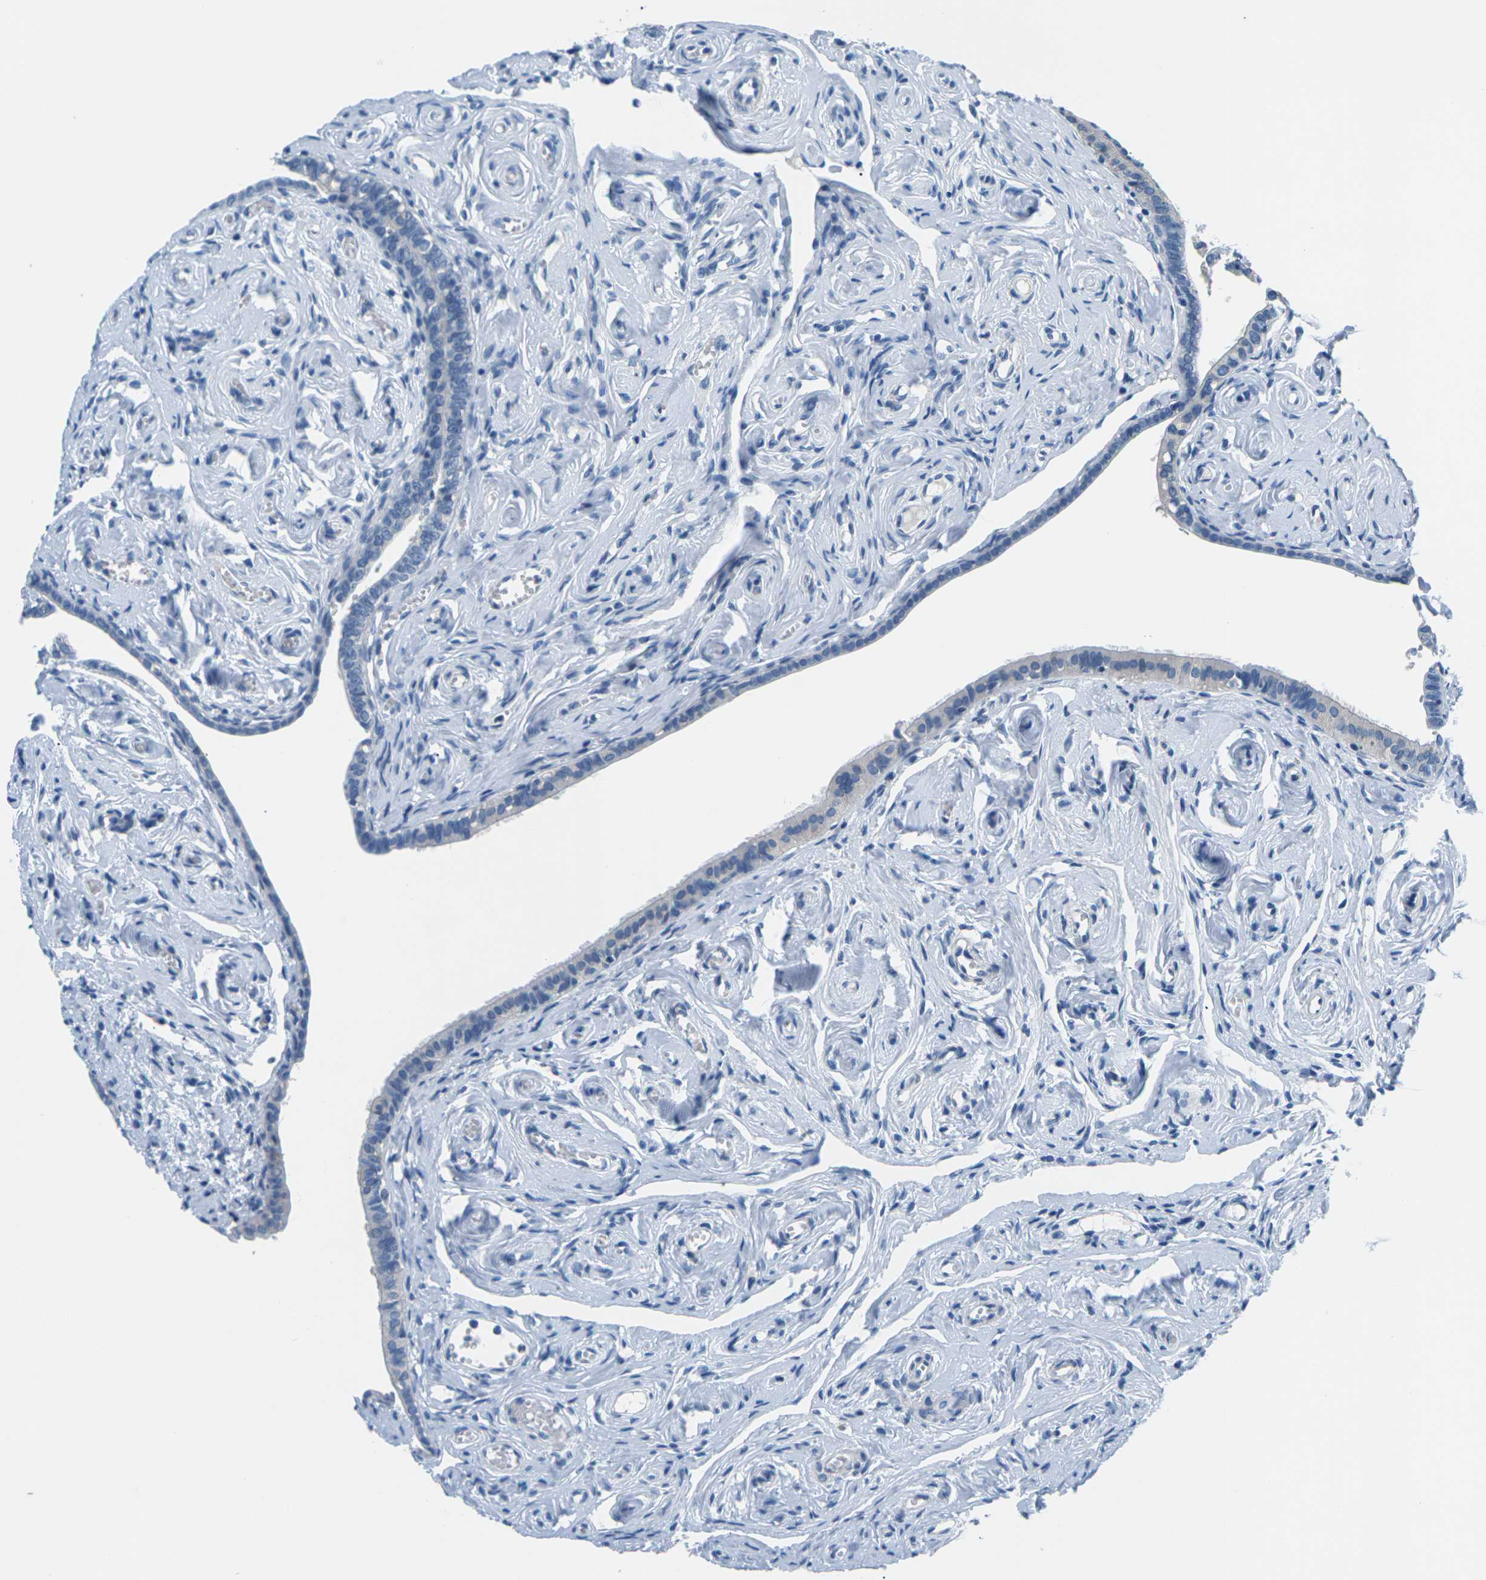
{"staining": {"intensity": "negative", "quantity": "none", "location": "none"}, "tissue": "fallopian tube", "cell_type": "Glandular cells", "image_type": "normal", "snomed": [{"axis": "morphology", "description": "Normal tissue, NOS"}, {"axis": "topography", "description": "Fallopian tube"}], "caption": "The histopathology image displays no significant staining in glandular cells of fallopian tube.", "gene": "UMOD", "patient": {"sex": "female", "age": 71}}